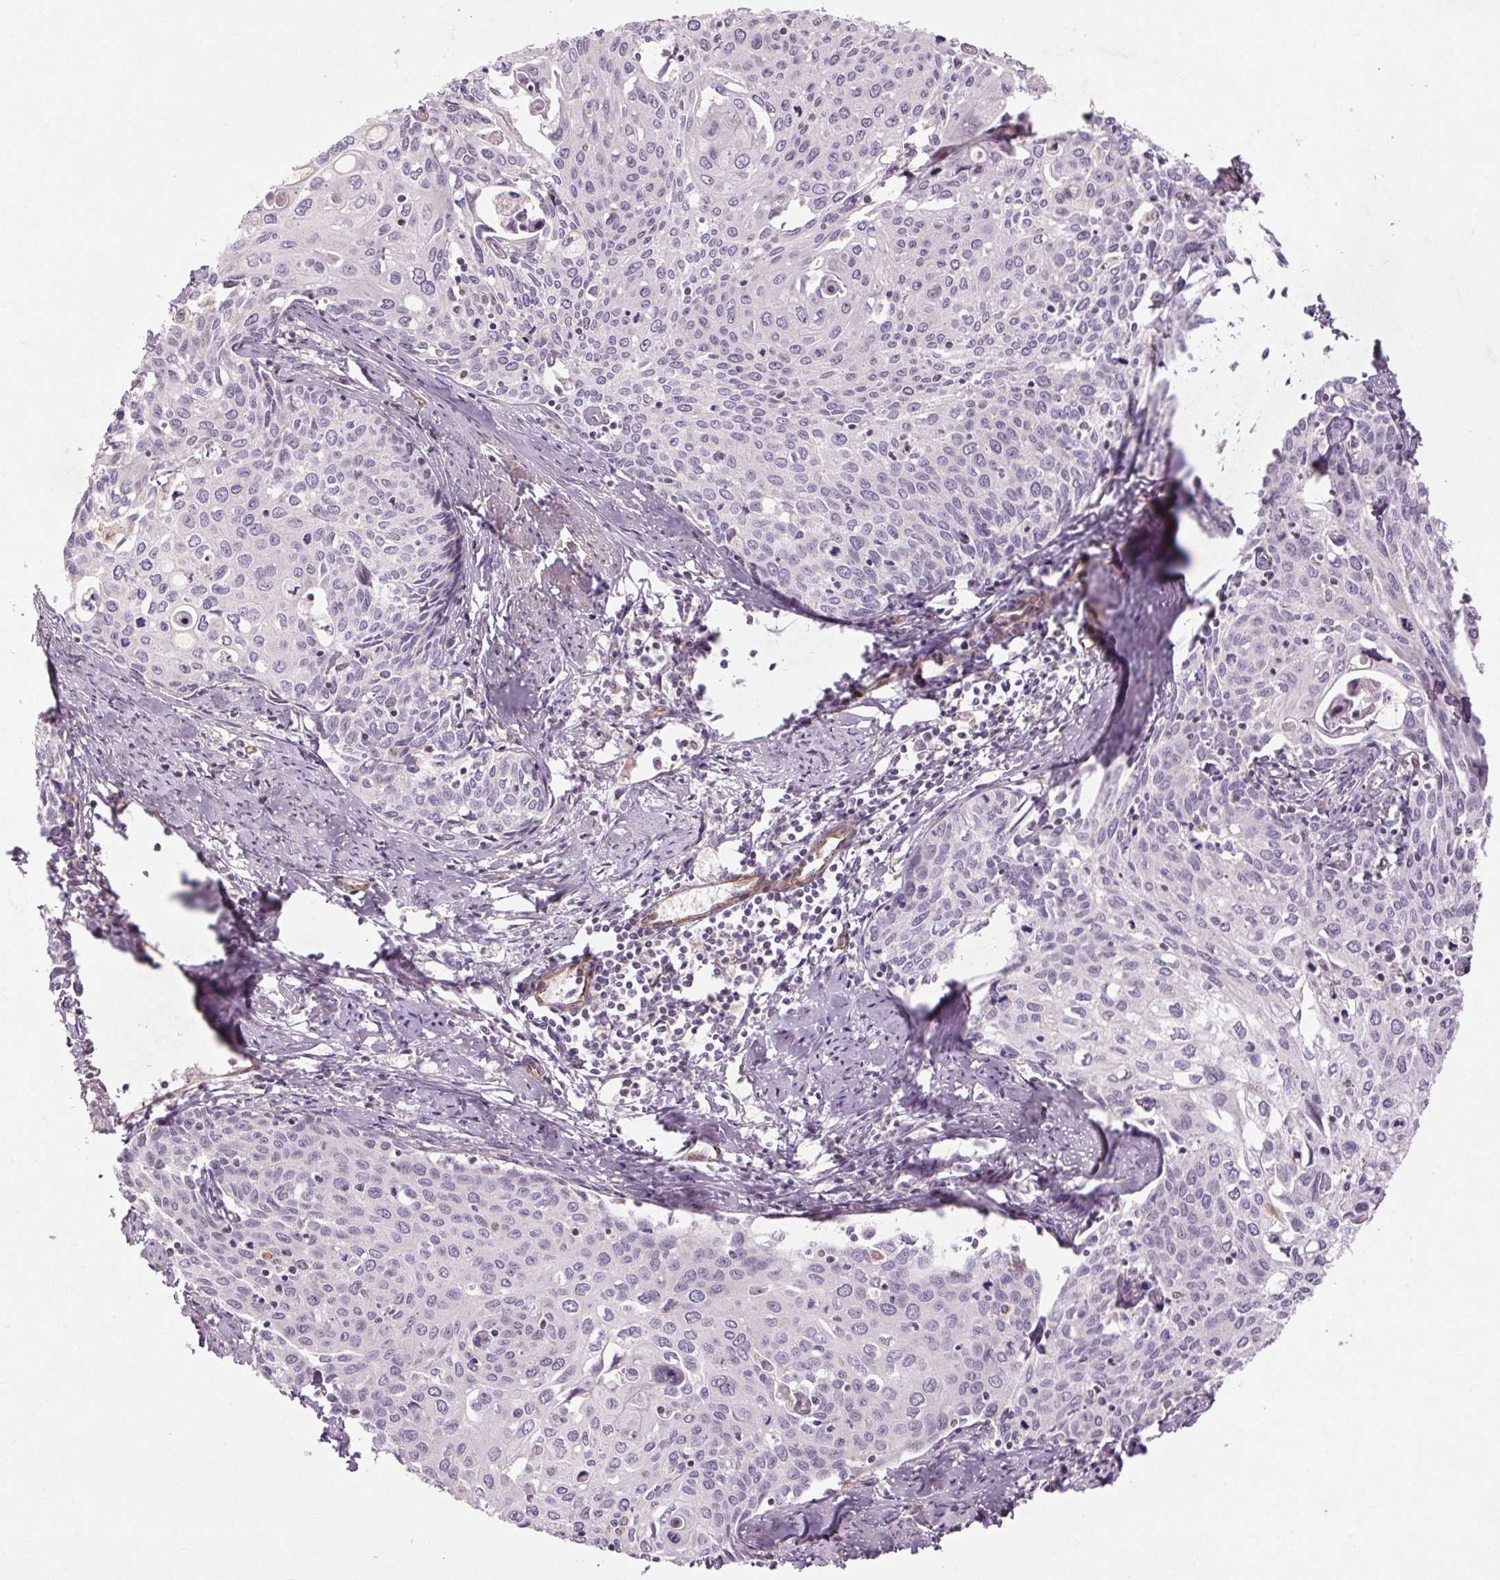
{"staining": {"intensity": "negative", "quantity": "none", "location": "none"}, "tissue": "cervical cancer", "cell_type": "Tumor cells", "image_type": "cancer", "snomed": [{"axis": "morphology", "description": "Squamous cell carcinoma, NOS"}, {"axis": "topography", "description": "Cervix"}], "caption": "DAB immunohistochemical staining of human cervical squamous cell carcinoma displays no significant expression in tumor cells.", "gene": "CCSER1", "patient": {"sex": "female", "age": 62}}